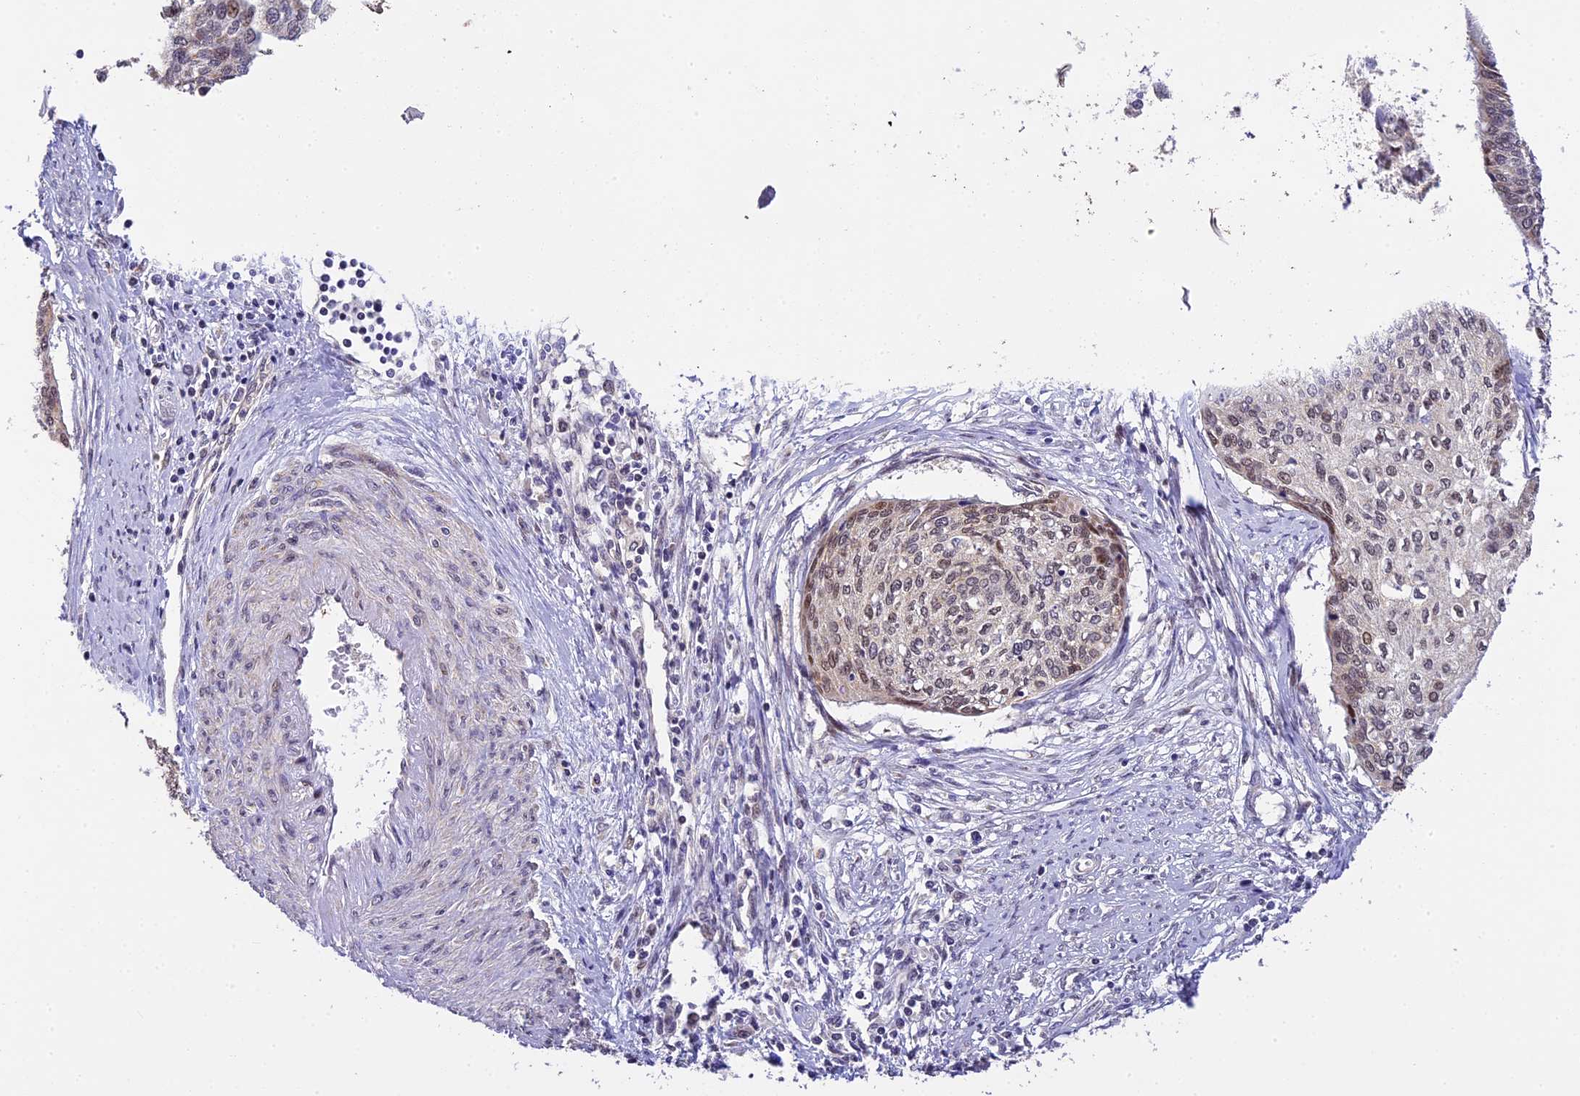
{"staining": {"intensity": "weak", "quantity": "<25%", "location": "nuclear"}, "tissue": "cervical cancer", "cell_type": "Tumor cells", "image_type": "cancer", "snomed": [{"axis": "morphology", "description": "Squamous cell carcinoma, NOS"}, {"axis": "topography", "description": "Cervix"}], "caption": "This is an immunohistochemistry (IHC) photomicrograph of human cervical squamous cell carcinoma. There is no staining in tumor cells.", "gene": "ZAR1L", "patient": {"sex": "female", "age": 37}}